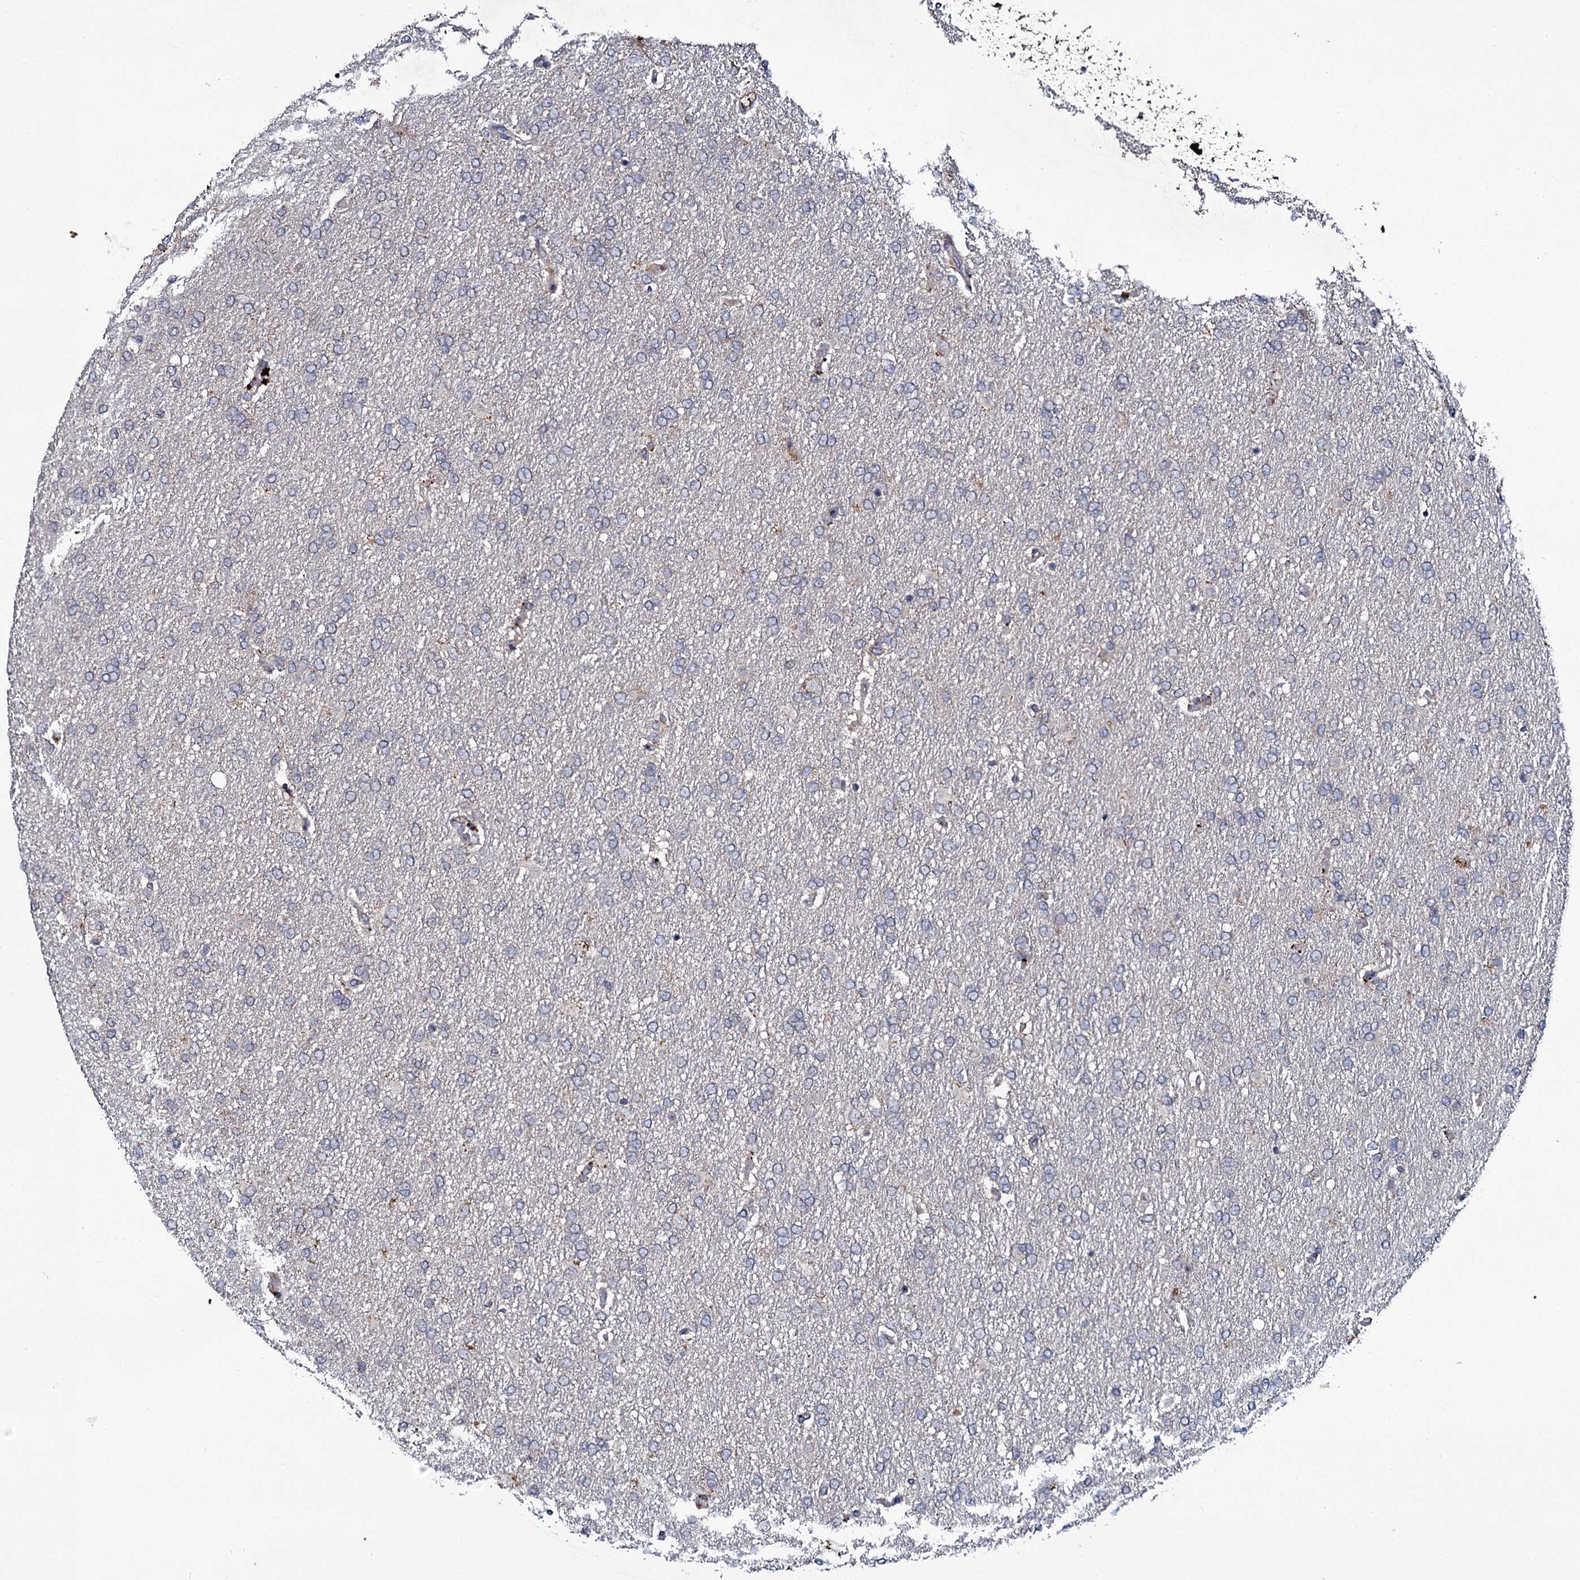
{"staining": {"intensity": "negative", "quantity": "none", "location": "none"}, "tissue": "glioma", "cell_type": "Tumor cells", "image_type": "cancer", "snomed": [{"axis": "morphology", "description": "Glioma, malignant, High grade"}, {"axis": "topography", "description": "Brain"}], "caption": "Immunohistochemical staining of glioma demonstrates no significant expression in tumor cells.", "gene": "LRRC28", "patient": {"sex": "male", "age": 72}}